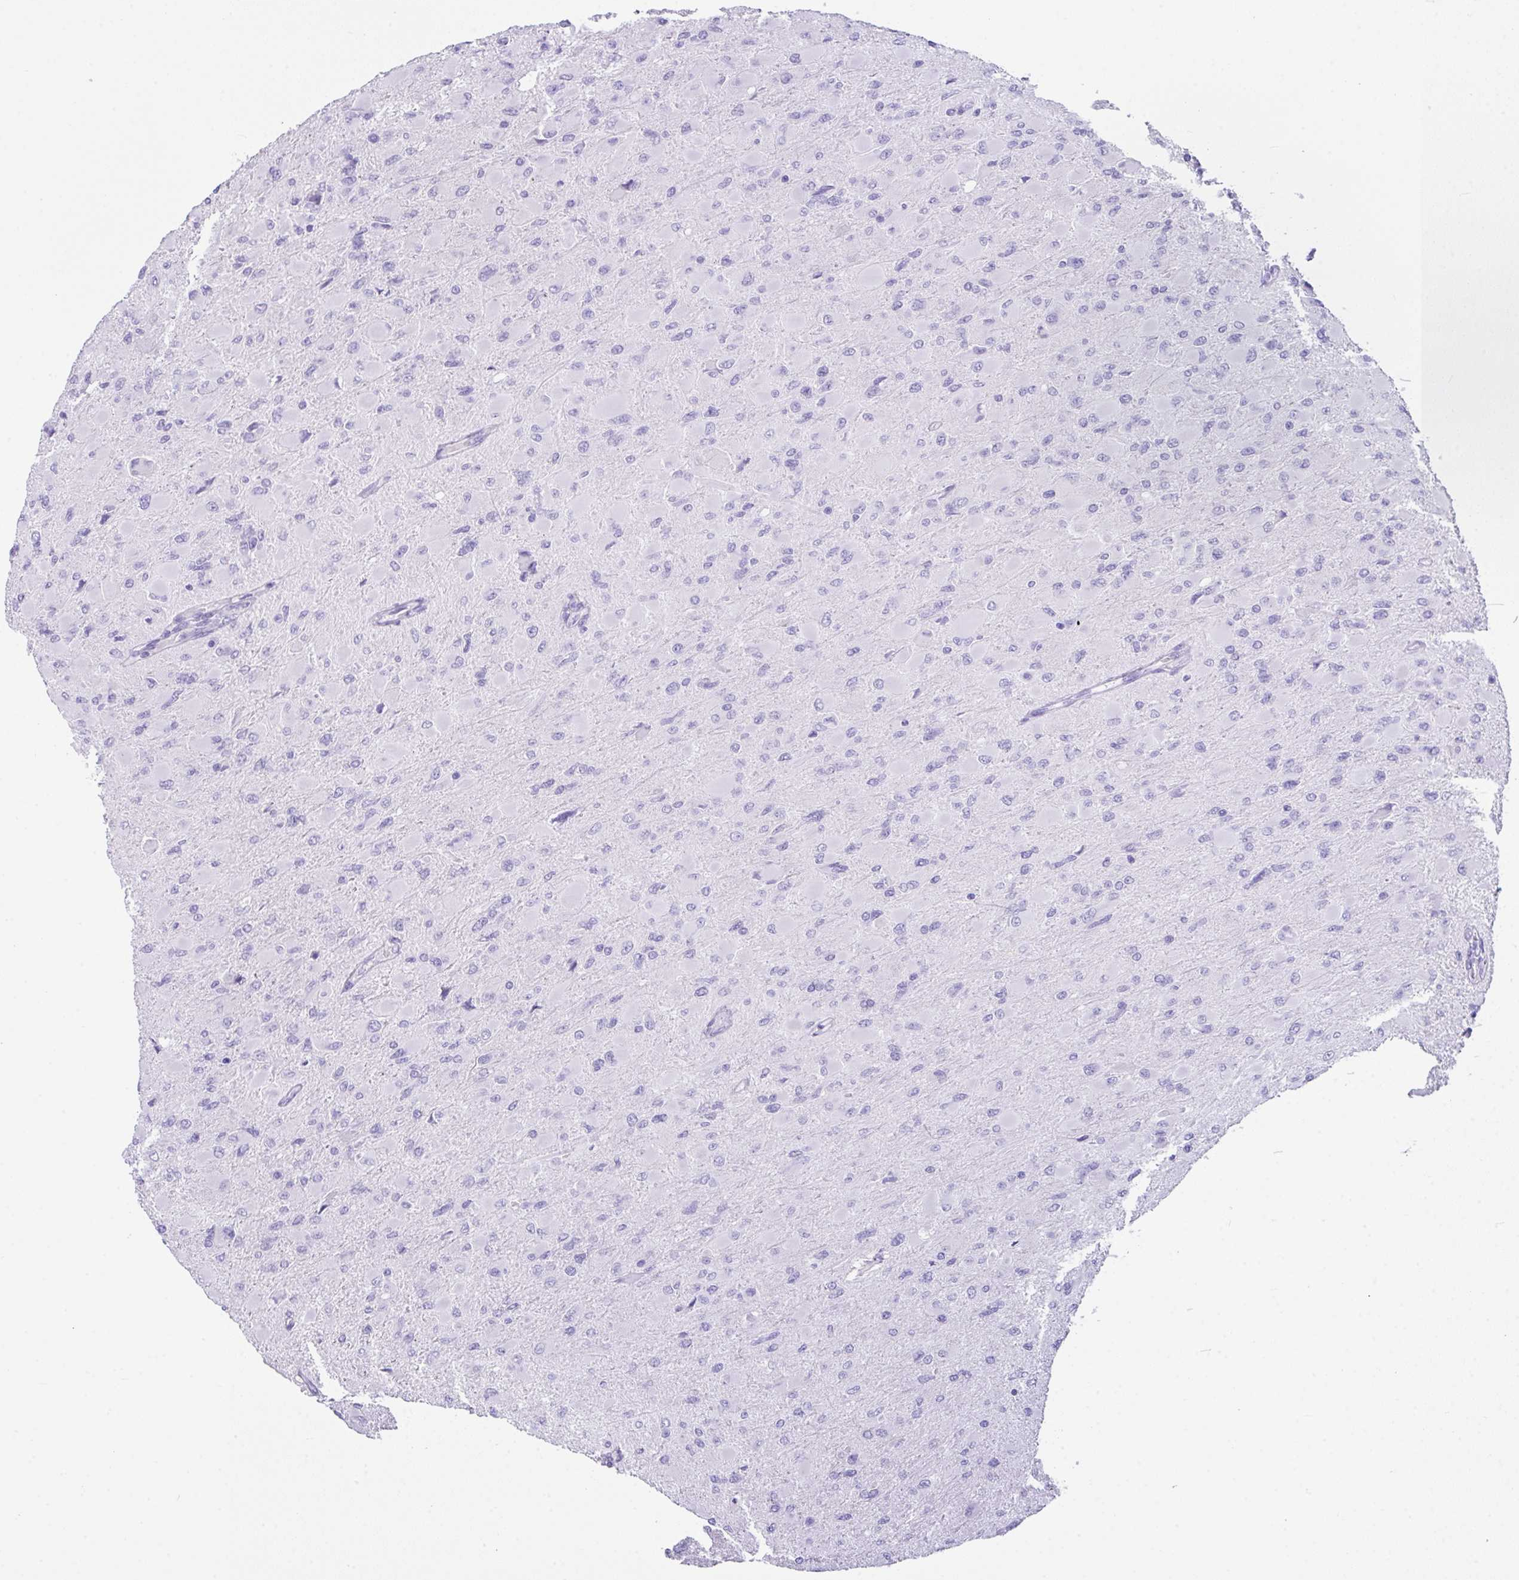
{"staining": {"intensity": "negative", "quantity": "none", "location": "none"}, "tissue": "glioma", "cell_type": "Tumor cells", "image_type": "cancer", "snomed": [{"axis": "morphology", "description": "Glioma, malignant, High grade"}, {"axis": "topography", "description": "Cerebral cortex"}], "caption": "Protein analysis of glioma exhibits no significant positivity in tumor cells.", "gene": "LGALS4", "patient": {"sex": "female", "age": 36}}